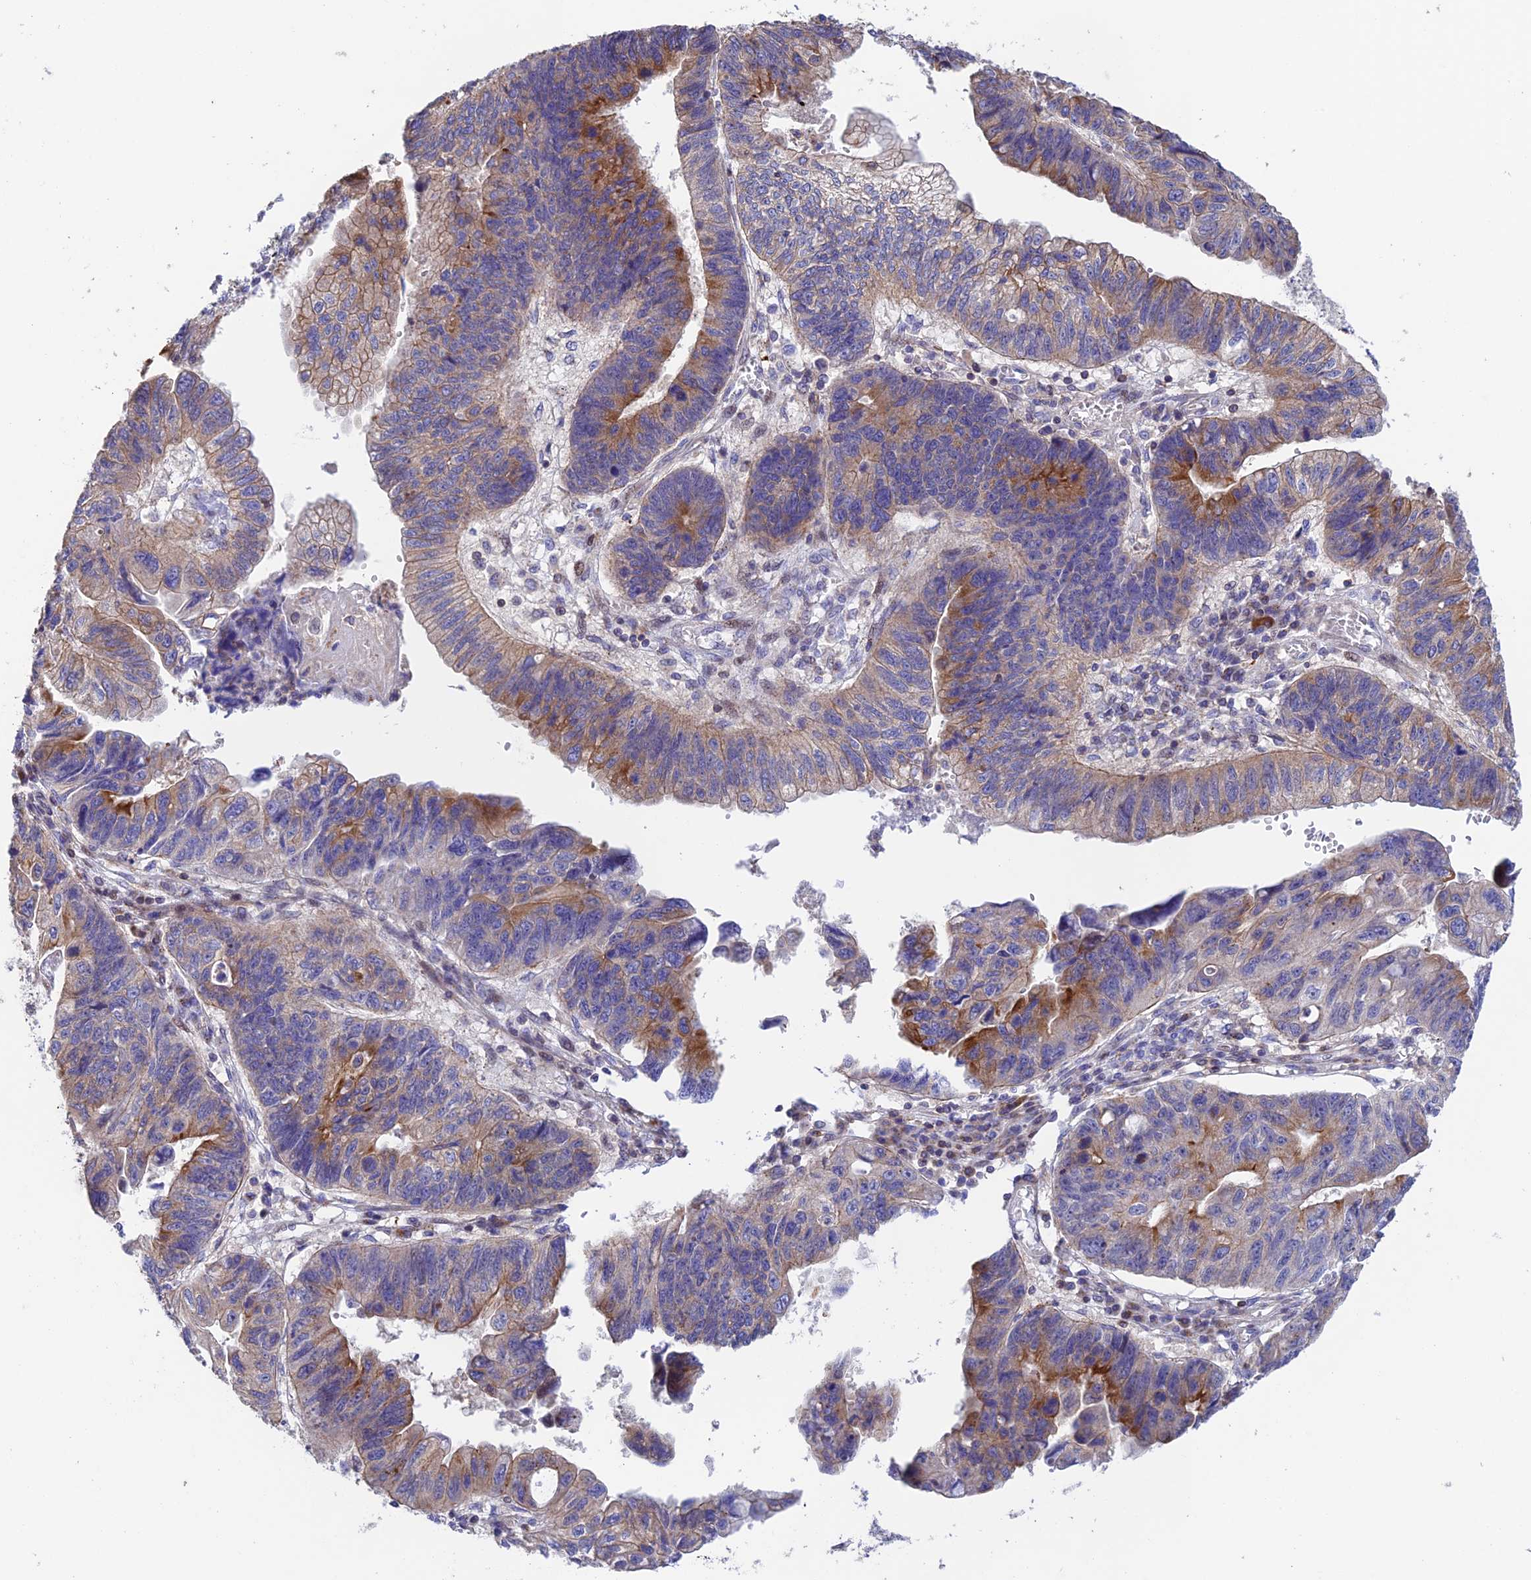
{"staining": {"intensity": "moderate", "quantity": "<25%", "location": "cytoplasmic/membranous"}, "tissue": "stomach cancer", "cell_type": "Tumor cells", "image_type": "cancer", "snomed": [{"axis": "morphology", "description": "Adenocarcinoma, NOS"}, {"axis": "topography", "description": "Stomach"}], "caption": "IHC (DAB (3,3'-diaminobenzidine)) staining of human adenocarcinoma (stomach) shows moderate cytoplasmic/membranous protein expression in about <25% of tumor cells.", "gene": "PRIM1", "patient": {"sex": "male", "age": 59}}